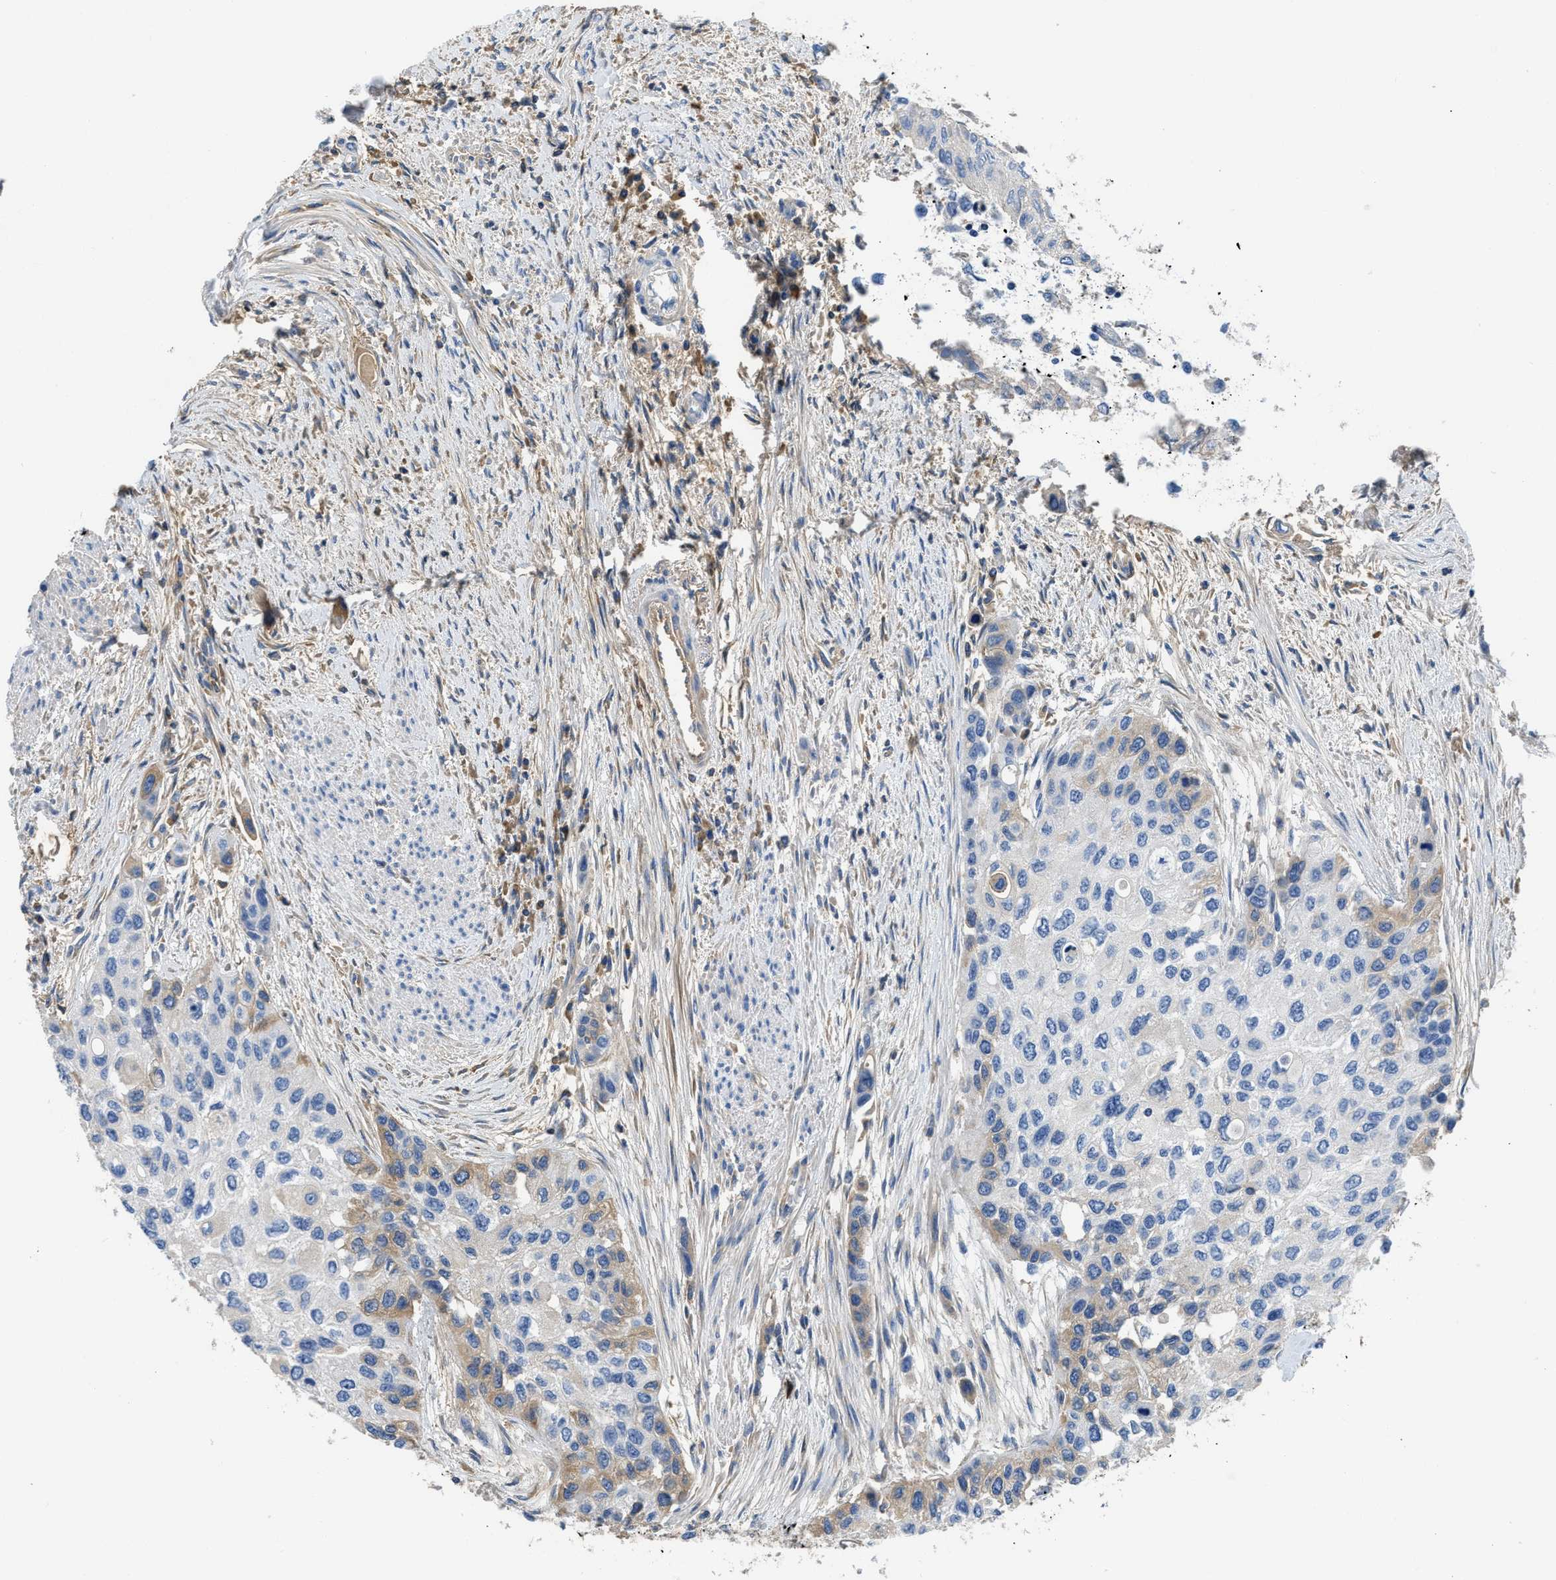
{"staining": {"intensity": "moderate", "quantity": "<25%", "location": "cytoplasmic/membranous"}, "tissue": "urothelial cancer", "cell_type": "Tumor cells", "image_type": "cancer", "snomed": [{"axis": "morphology", "description": "Urothelial carcinoma, High grade"}, {"axis": "topography", "description": "Urinary bladder"}], "caption": "IHC image of urothelial carcinoma (high-grade) stained for a protein (brown), which shows low levels of moderate cytoplasmic/membranous staining in about <25% of tumor cells.", "gene": "C1S", "patient": {"sex": "female", "age": 56}}